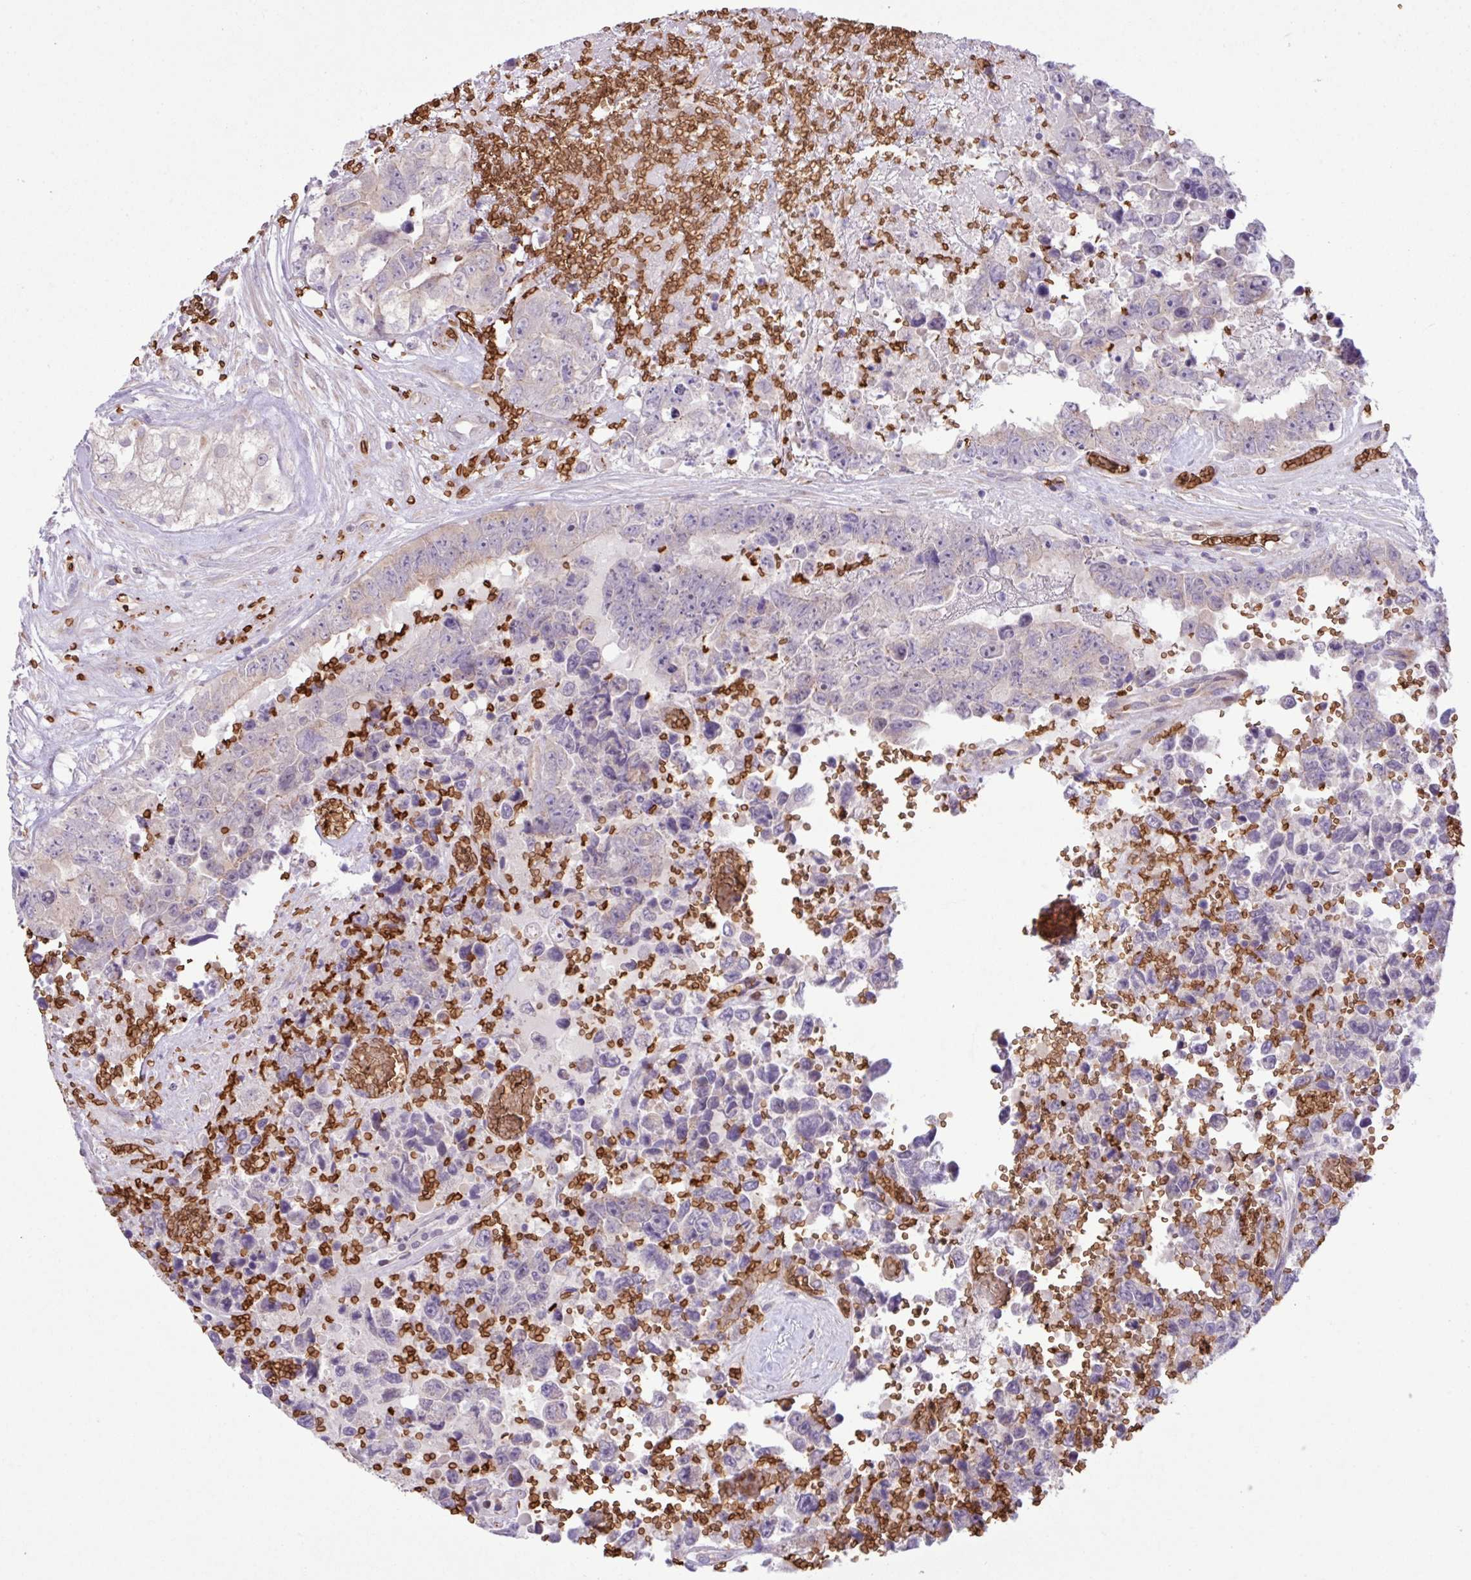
{"staining": {"intensity": "weak", "quantity": "25%-75%", "location": "cytoplasmic/membranous"}, "tissue": "testis cancer", "cell_type": "Tumor cells", "image_type": "cancer", "snomed": [{"axis": "morphology", "description": "Normal tissue, NOS"}, {"axis": "morphology", "description": "Carcinoma, Embryonal, NOS"}, {"axis": "topography", "description": "Testis"}, {"axis": "topography", "description": "Epididymis"}], "caption": "DAB (3,3'-diaminobenzidine) immunohistochemical staining of human testis cancer exhibits weak cytoplasmic/membranous protein positivity in about 25%-75% of tumor cells.", "gene": "RAD21L1", "patient": {"sex": "male", "age": 25}}